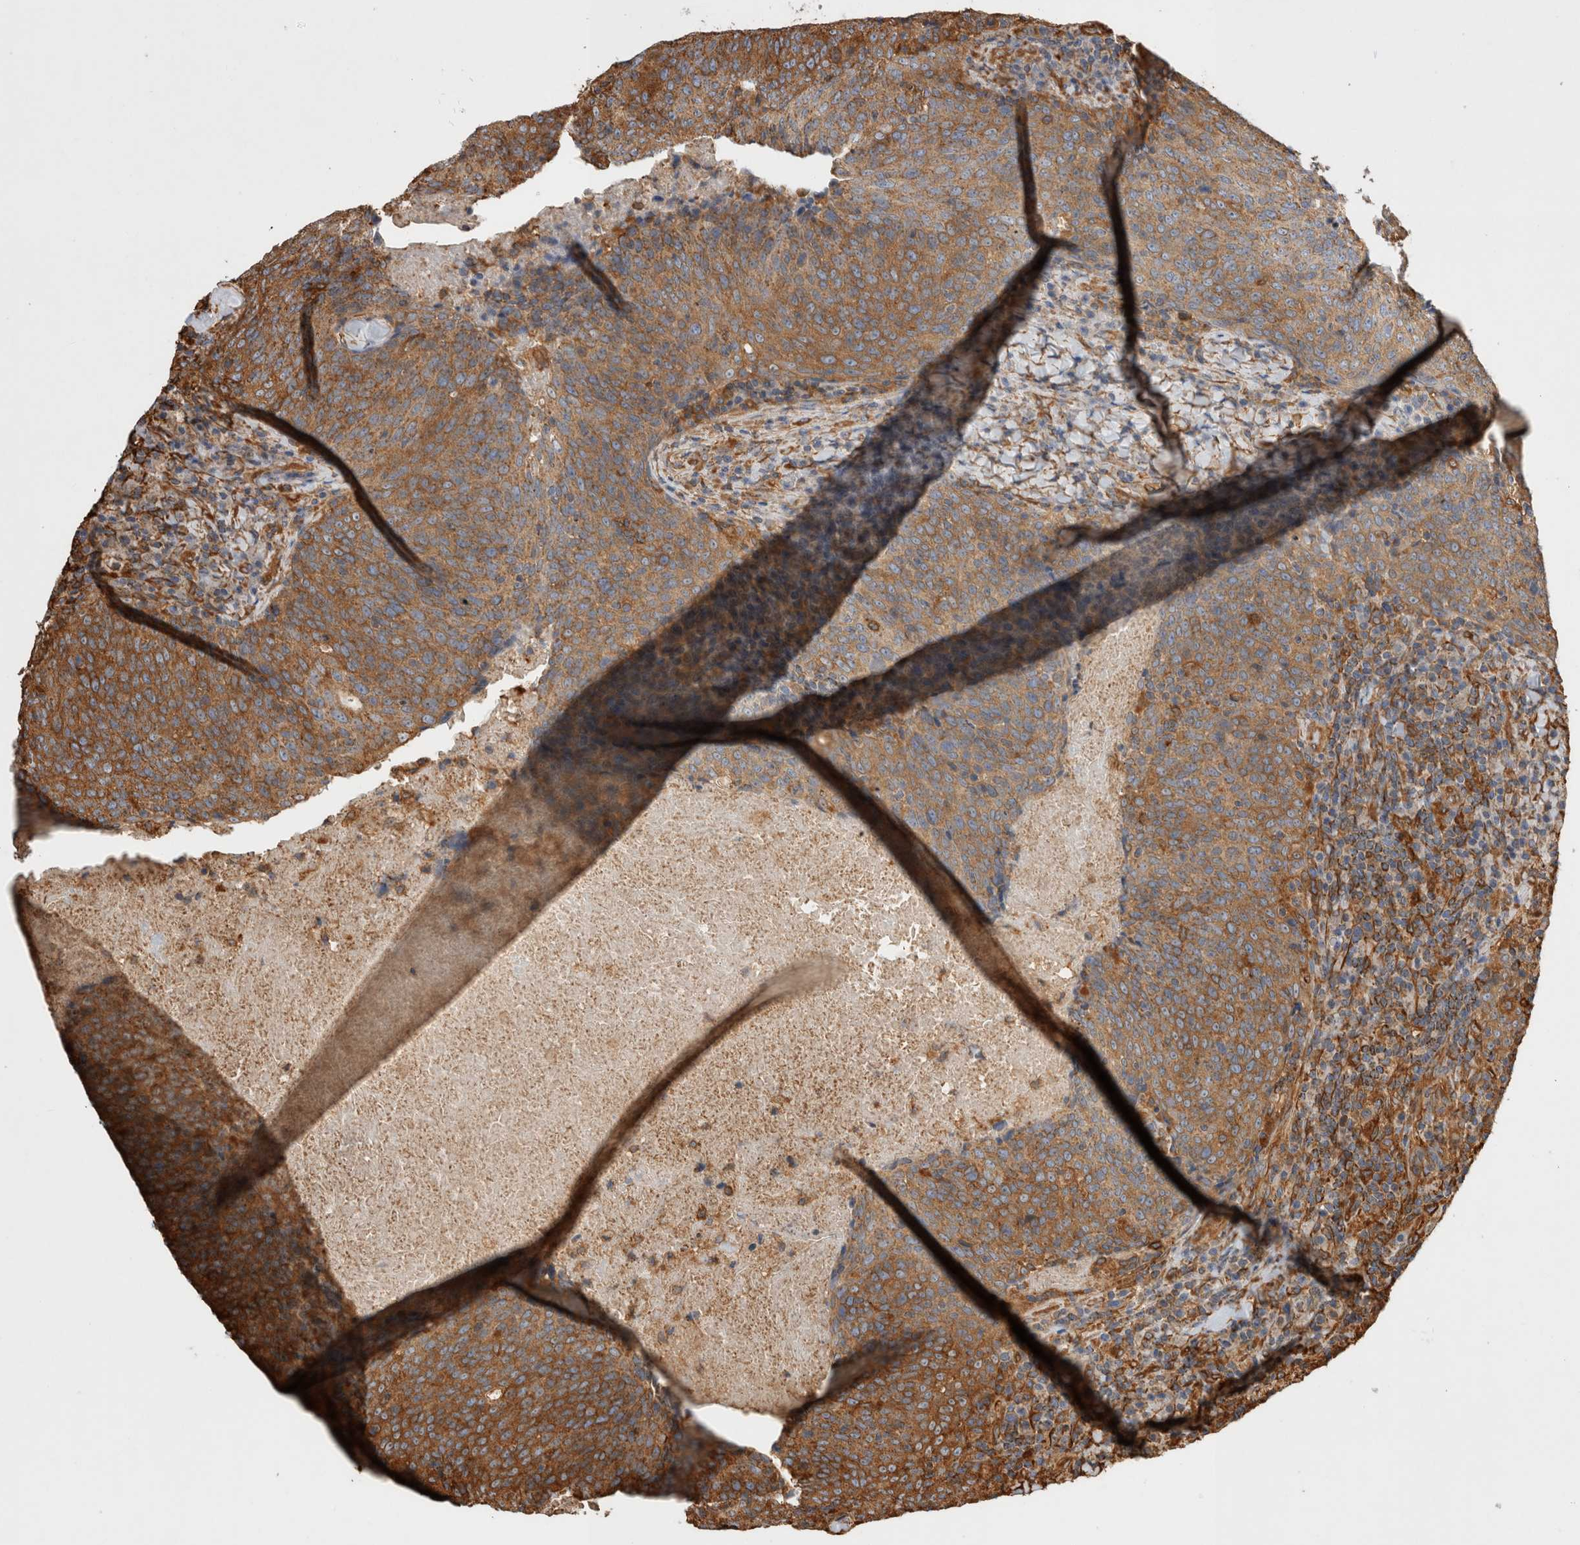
{"staining": {"intensity": "moderate", "quantity": ">75%", "location": "cytoplasmic/membranous"}, "tissue": "head and neck cancer", "cell_type": "Tumor cells", "image_type": "cancer", "snomed": [{"axis": "morphology", "description": "Squamous cell carcinoma, NOS"}, {"axis": "morphology", "description": "Squamous cell carcinoma, metastatic, NOS"}, {"axis": "topography", "description": "Lymph node"}, {"axis": "topography", "description": "Head-Neck"}], "caption": "DAB immunohistochemical staining of head and neck cancer demonstrates moderate cytoplasmic/membranous protein staining in approximately >75% of tumor cells. Immunohistochemistry (ihc) stains the protein in brown and the nuclei are stained blue.", "gene": "ZNF397", "patient": {"sex": "male", "age": 62}}